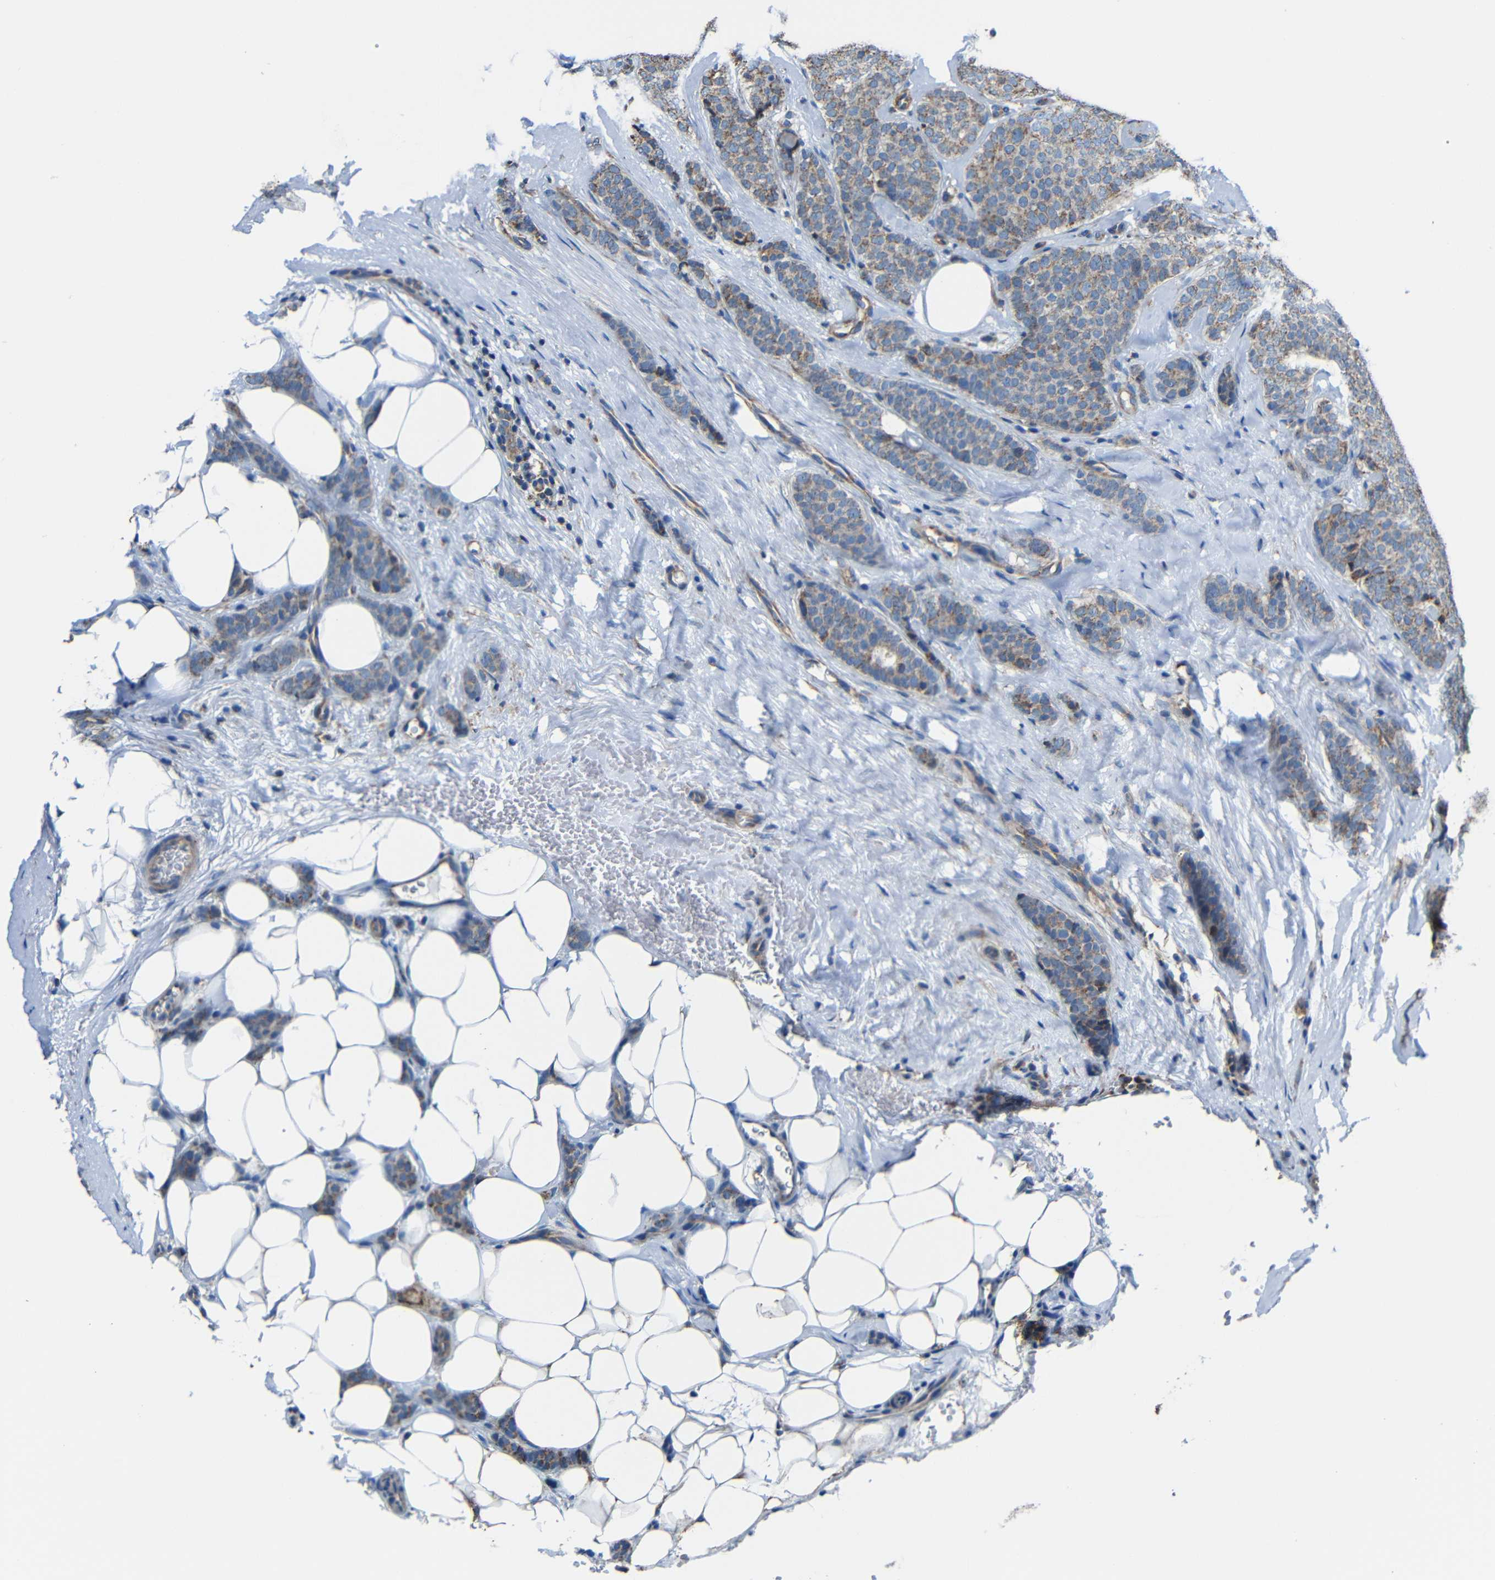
{"staining": {"intensity": "weak", "quantity": ">75%", "location": "cytoplasmic/membranous"}, "tissue": "breast cancer", "cell_type": "Tumor cells", "image_type": "cancer", "snomed": [{"axis": "morphology", "description": "Lobular carcinoma"}, {"axis": "topography", "description": "Skin"}, {"axis": "topography", "description": "Breast"}], "caption": "DAB (3,3'-diaminobenzidine) immunohistochemical staining of human lobular carcinoma (breast) displays weak cytoplasmic/membranous protein expression in approximately >75% of tumor cells. (Brightfield microscopy of DAB IHC at high magnification).", "gene": "INTS6L", "patient": {"sex": "female", "age": 46}}